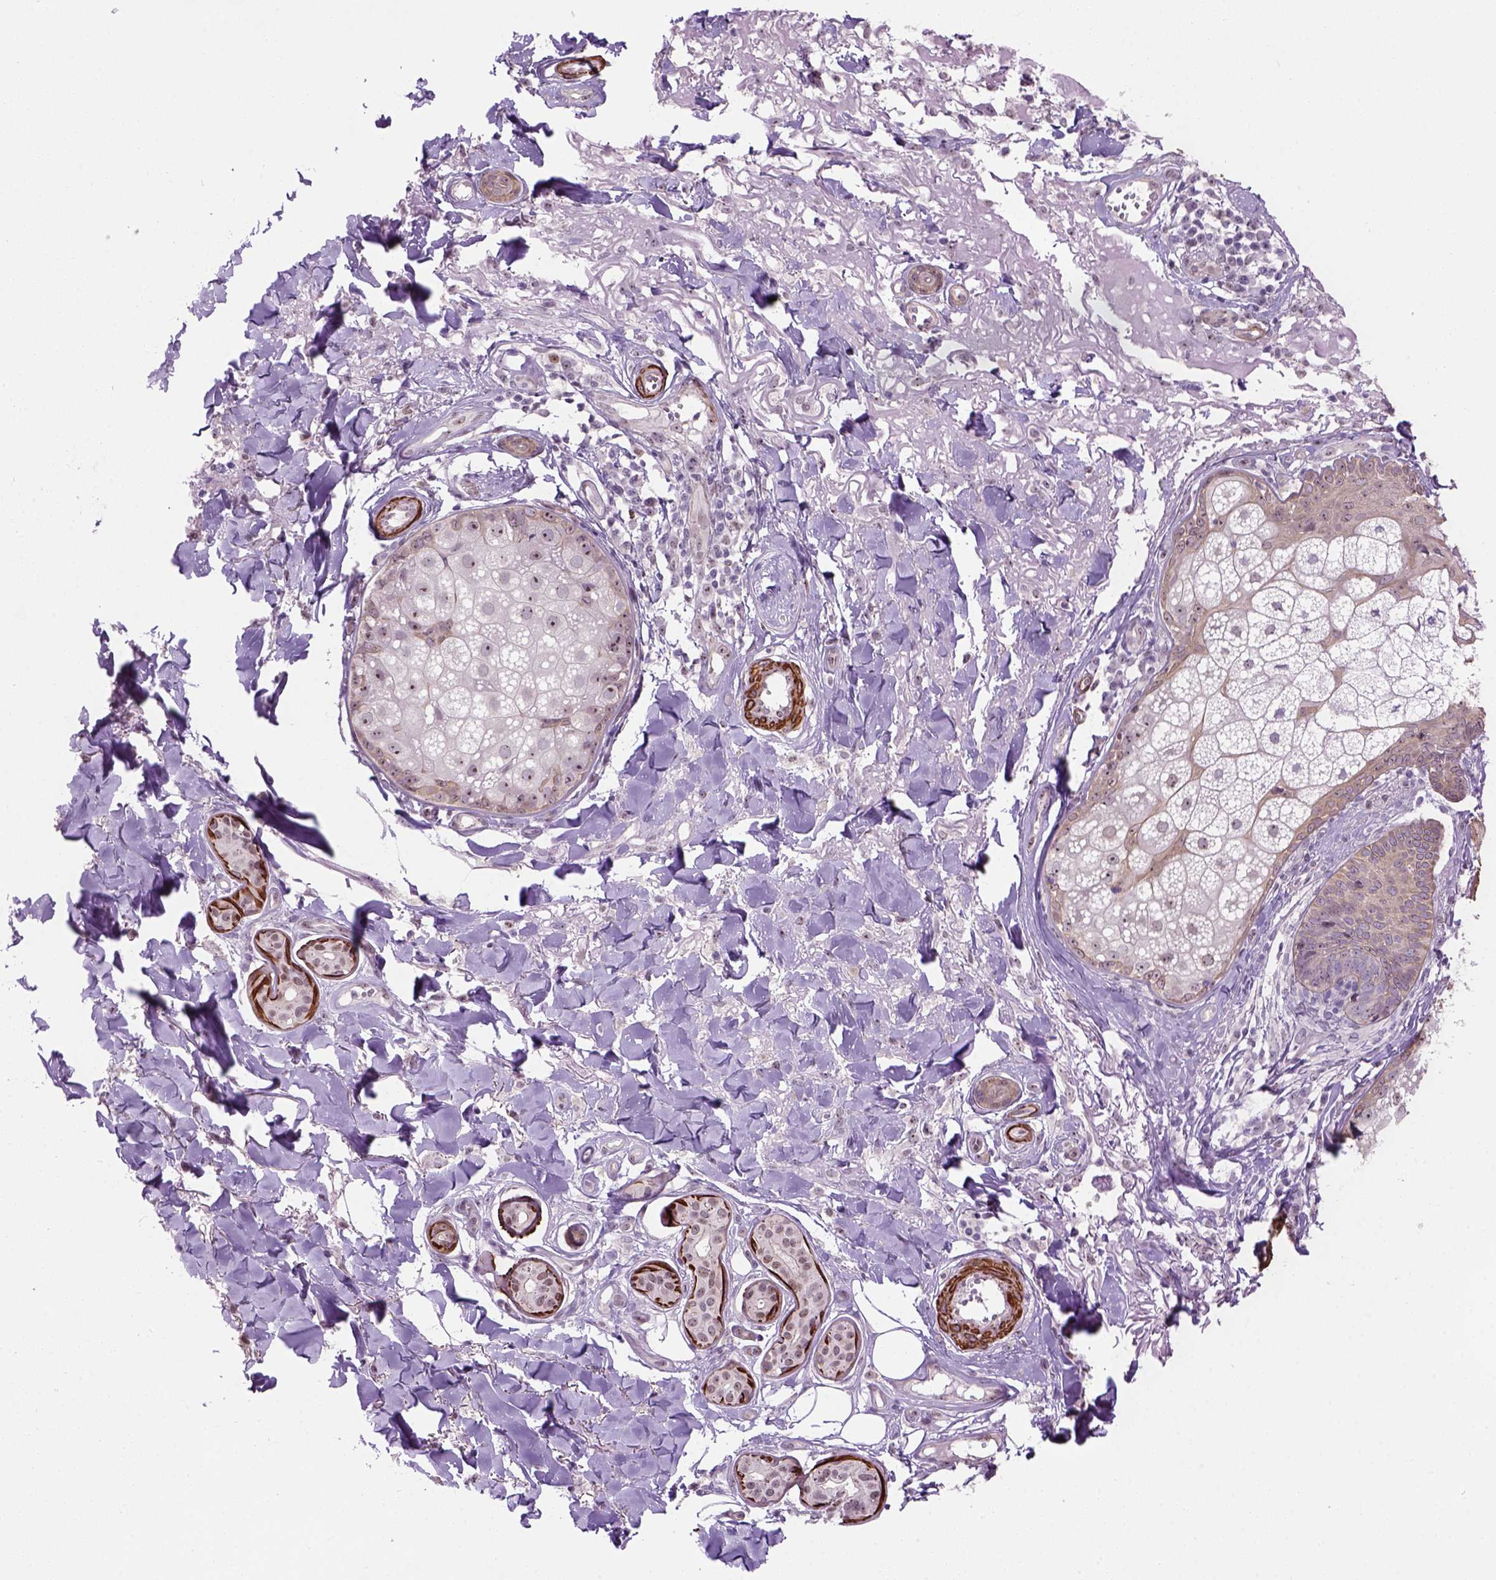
{"staining": {"intensity": "weak", "quantity": ">75%", "location": "cytoplasmic/membranous"}, "tissue": "skin cancer", "cell_type": "Tumor cells", "image_type": "cancer", "snomed": [{"axis": "morphology", "description": "Squamous cell carcinoma, NOS"}, {"axis": "topography", "description": "Skin"}], "caption": "The immunohistochemical stain labels weak cytoplasmic/membranous staining in tumor cells of skin squamous cell carcinoma tissue.", "gene": "RRS1", "patient": {"sex": "male", "age": 75}}